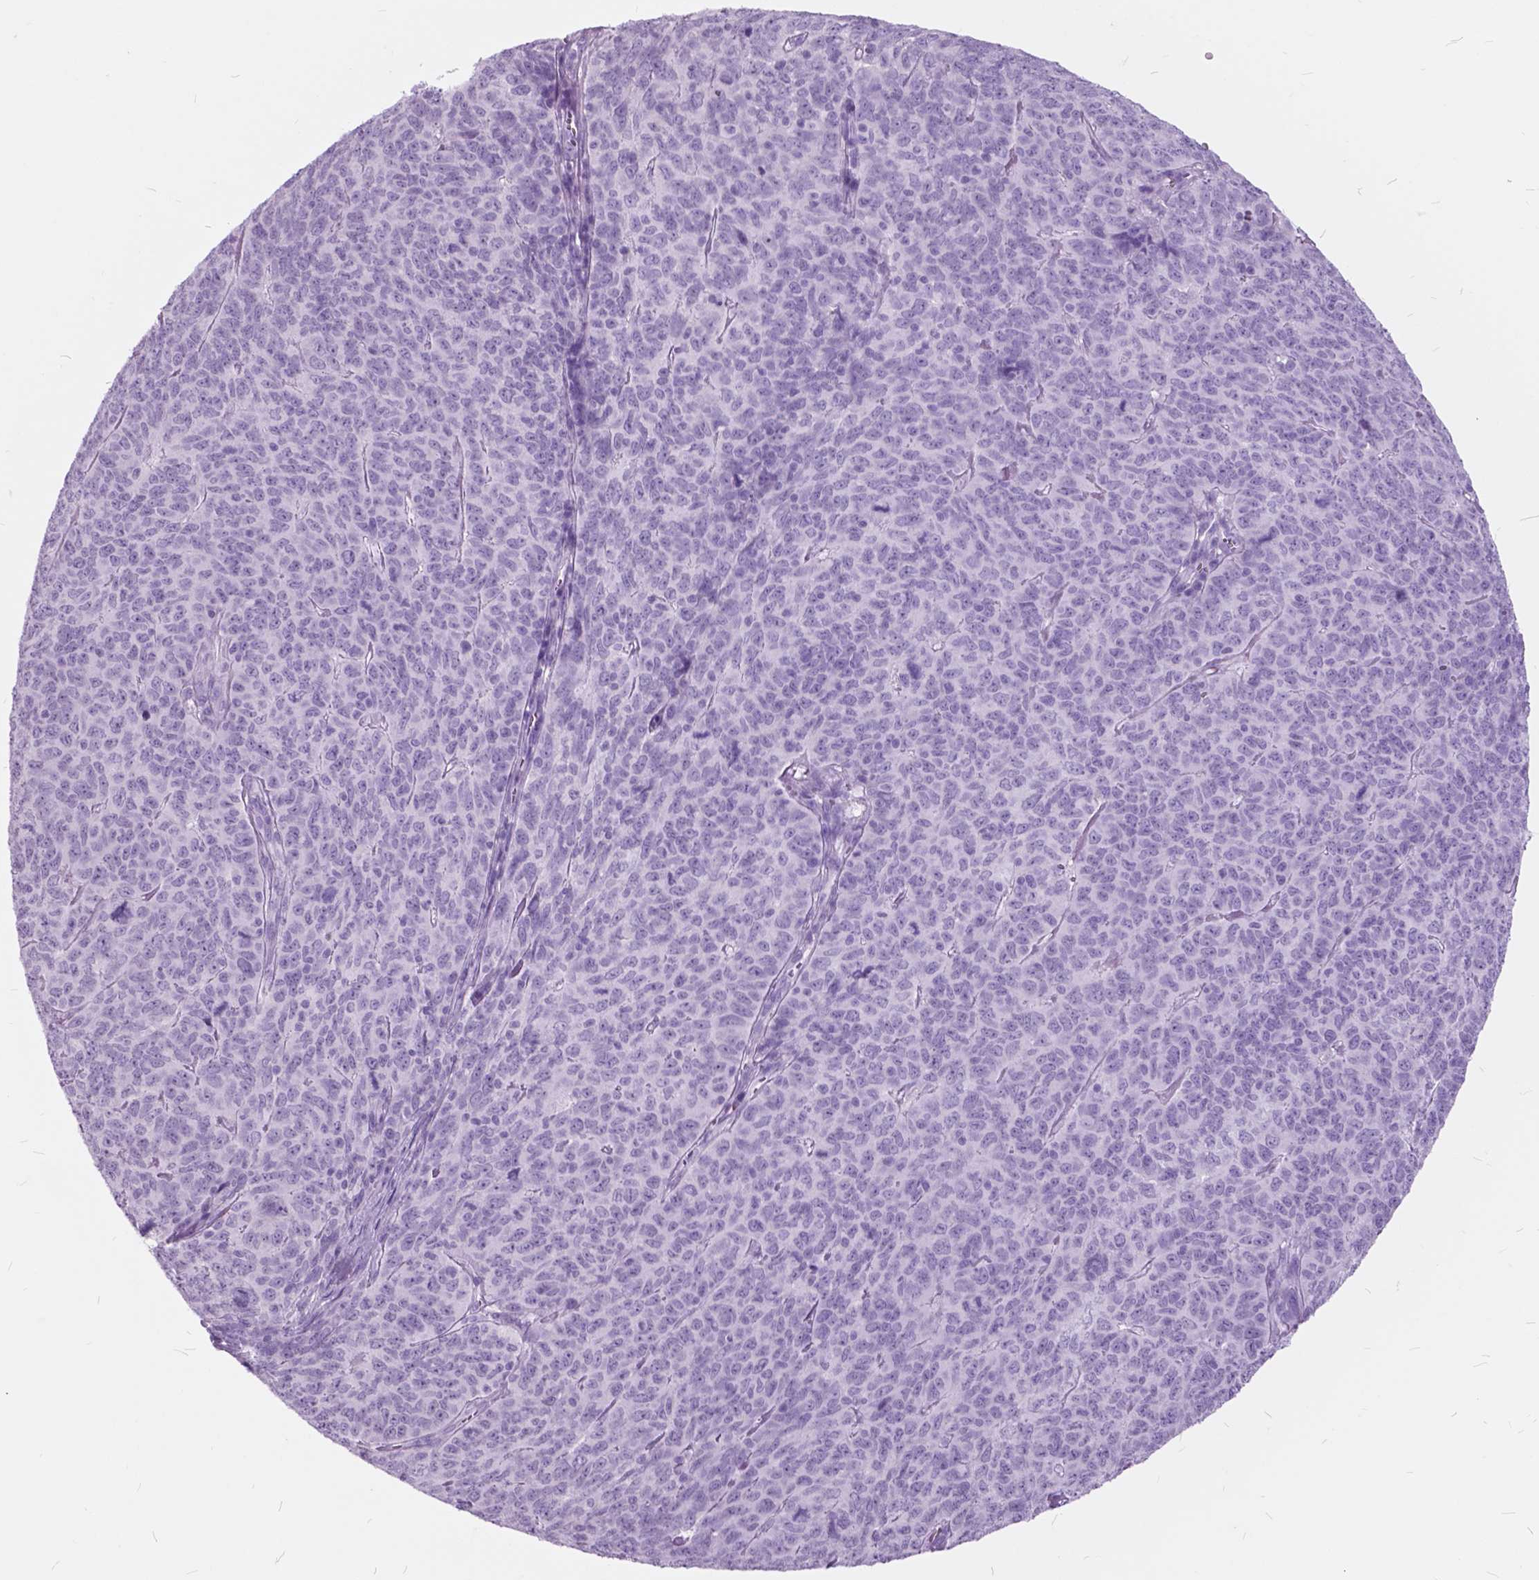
{"staining": {"intensity": "negative", "quantity": "none", "location": "none"}, "tissue": "skin cancer", "cell_type": "Tumor cells", "image_type": "cancer", "snomed": [{"axis": "morphology", "description": "Squamous cell carcinoma, NOS"}, {"axis": "topography", "description": "Skin"}, {"axis": "topography", "description": "Anal"}], "caption": "IHC of human skin squamous cell carcinoma shows no positivity in tumor cells.", "gene": "GDF9", "patient": {"sex": "female", "age": 51}}